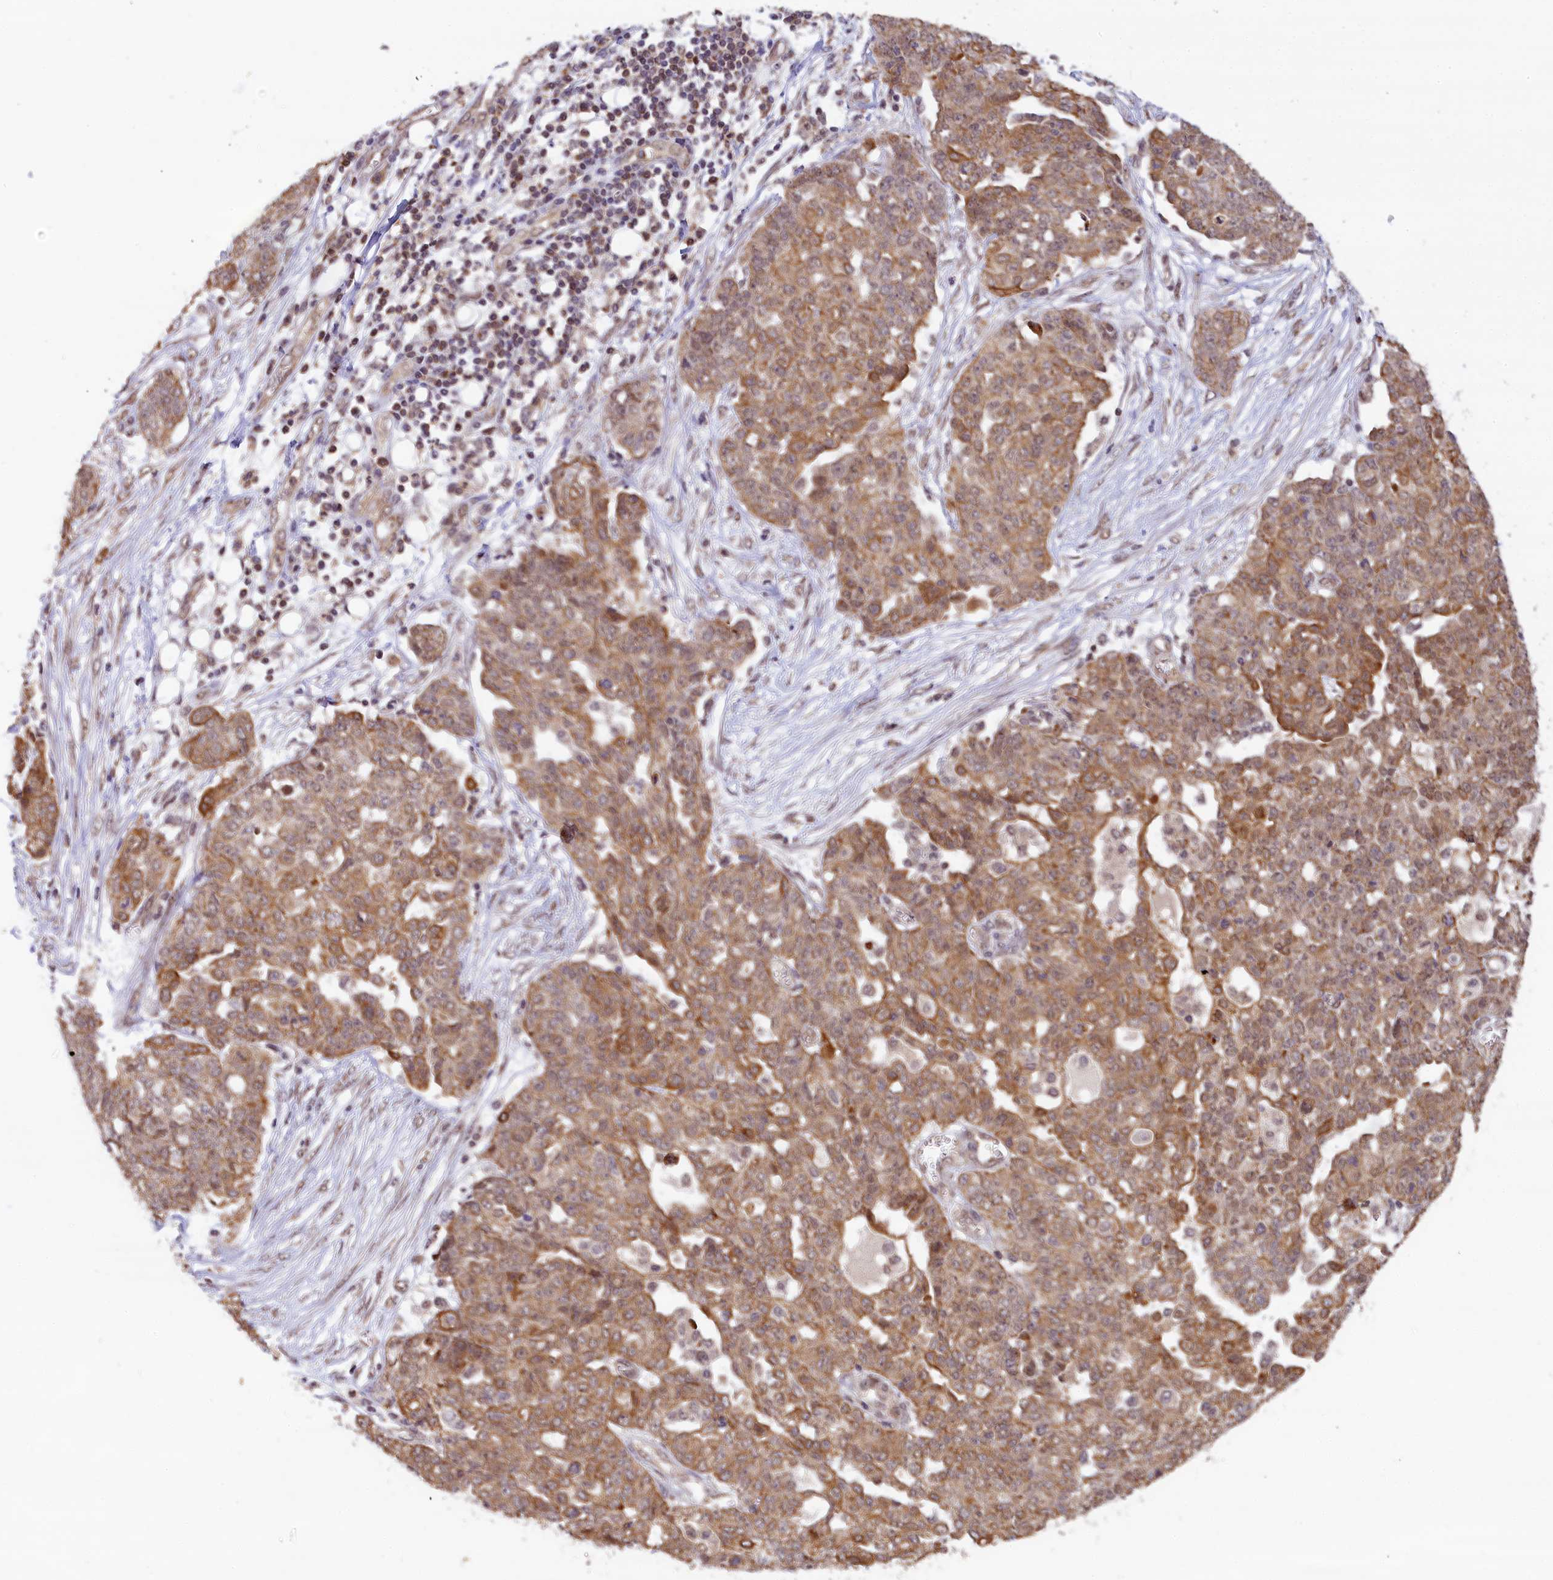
{"staining": {"intensity": "moderate", "quantity": ">75%", "location": "cytoplasmic/membranous"}, "tissue": "ovarian cancer", "cell_type": "Tumor cells", "image_type": "cancer", "snomed": [{"axis": "morphology", "description": "Cystadenocarcinoma, serous, NOS"}, {"axis": "topography", "description": "Soft tissue"}, {"axis": "topography", "description": "Ovary"}], "caption": "About >75% of tumor cells in ovarian cancer (serous cystadenocarcinoma) demonstrate moderate cytoplasmic/membranous protein staining as visualized by brown immunohistochemical staining.", "gene": "CARD8", "patient": {"sex": "female", "age": 57}}